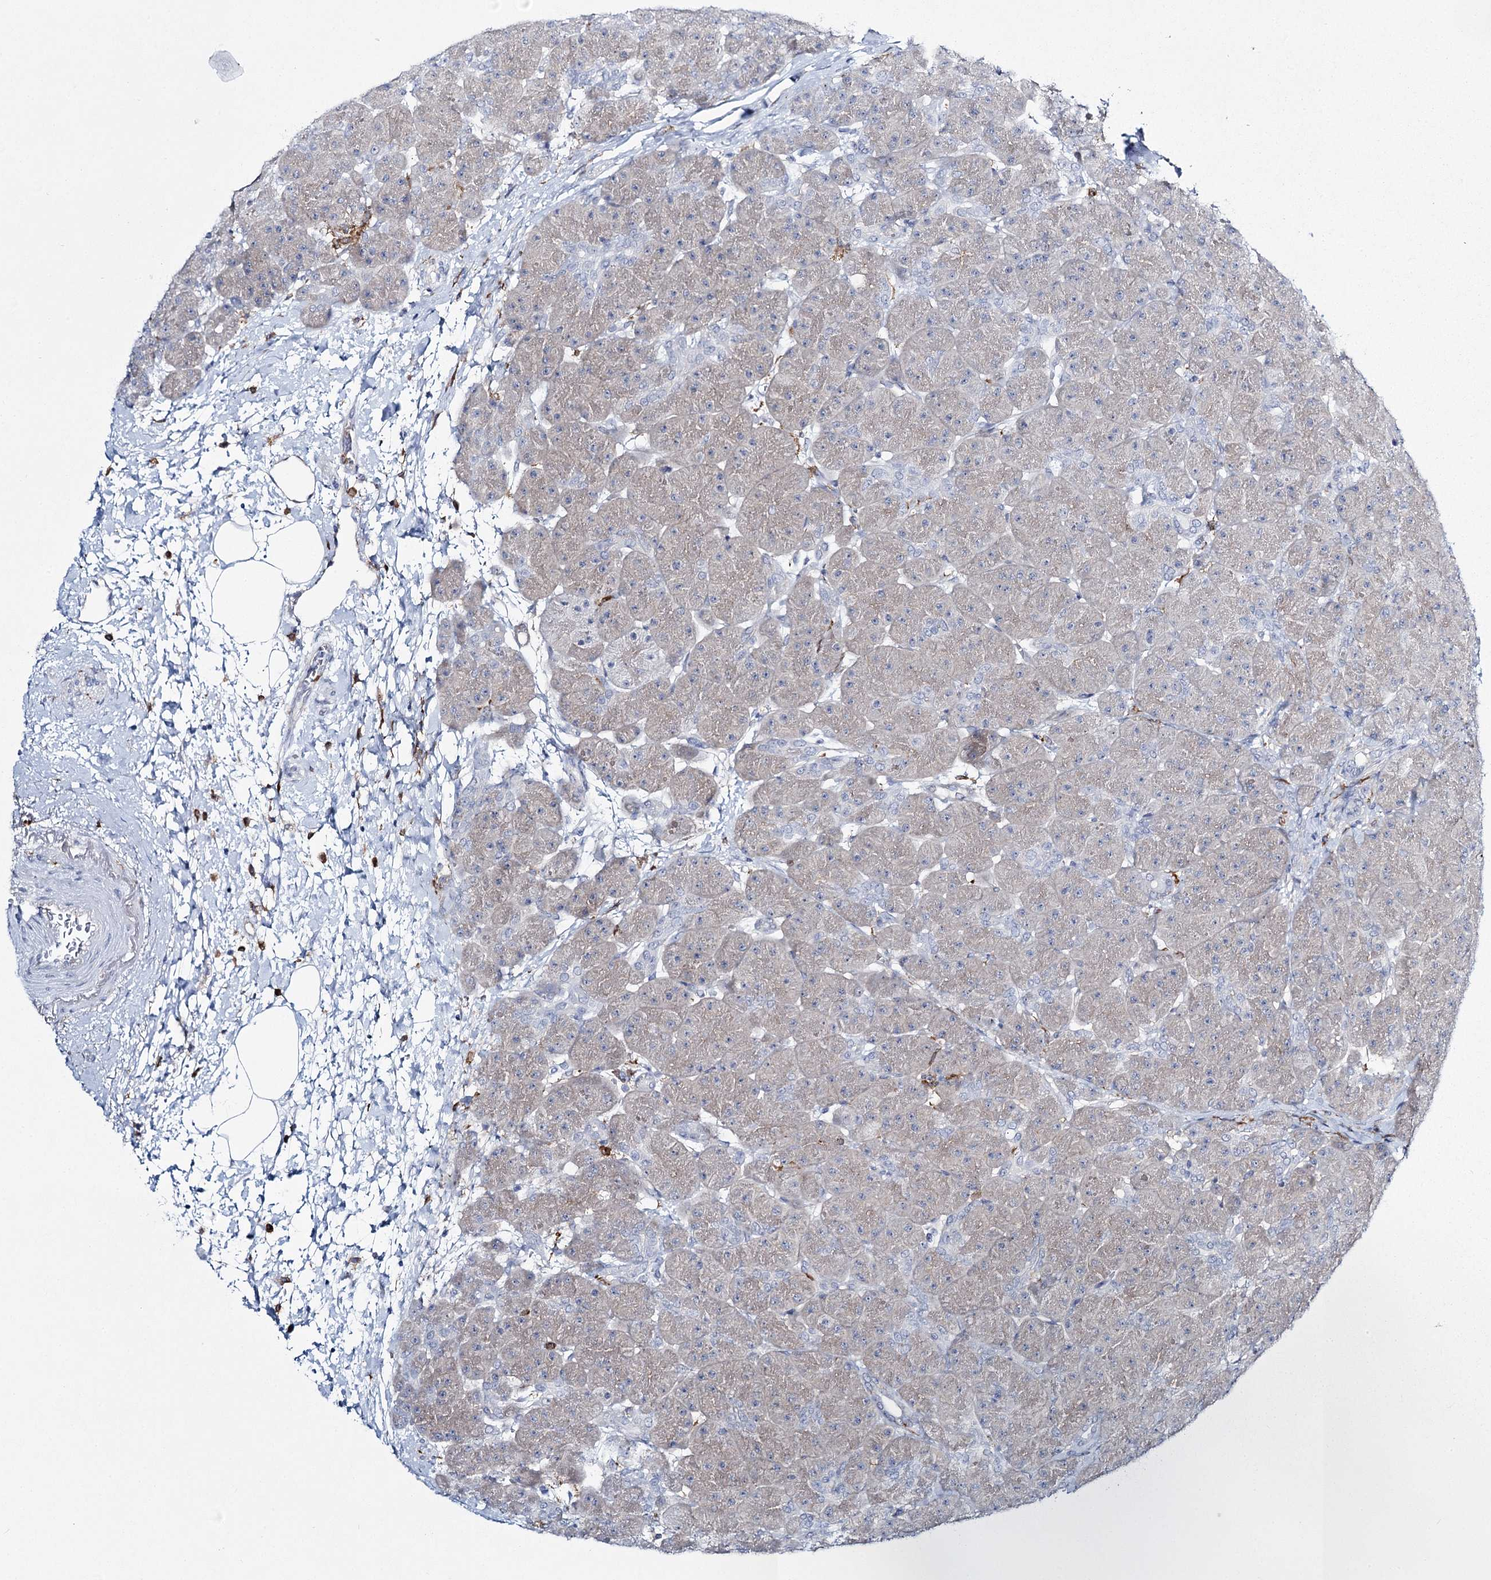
{"staining": {"intensity": "negative", "quantity": "none", "location": "none"}, "tissue": "pancreas", "cell_type": "Exocrine glandular cells", "image_type": "normal", "snomed": [{"axis": "morphology", "description": "Normal tissue, NOS"}, {"axis": "topography", "description": "Pancreas"}], "caption": "Exocrine glandular cells show no significant positivity in normal pancreas. The staining was performed using DAB to visualize the protein expression in brown, while the nuclei were stained in blue with hematoxylin (Magnification: 20x).", "gene": "CCDC88A", "patient": {"sex": "male", "age": 66}}